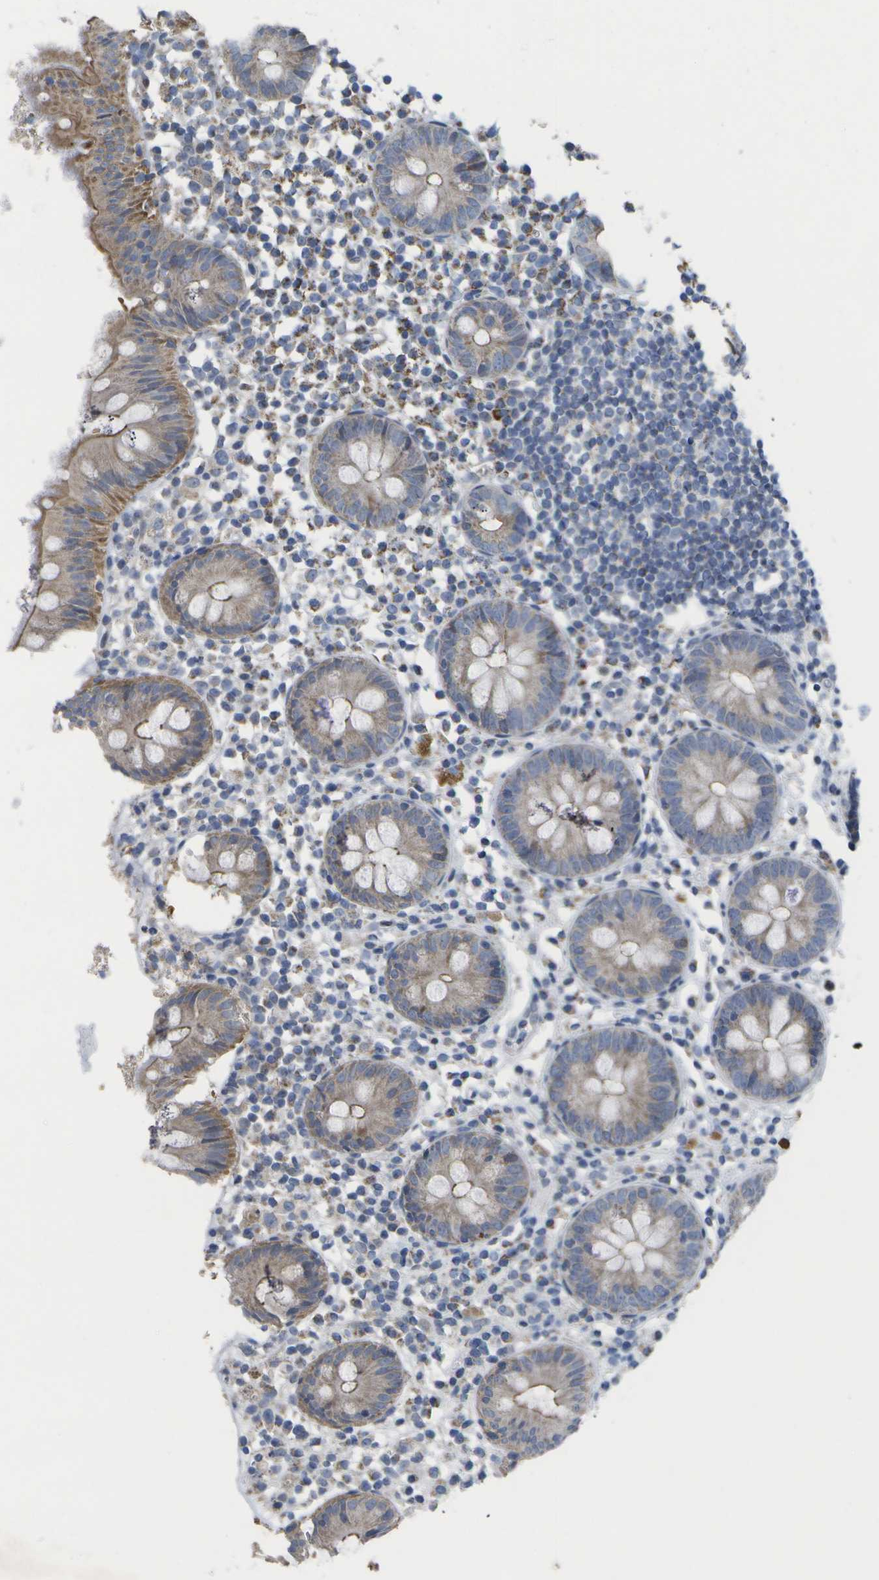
{"staining": {"intensity": "moderate", "quantity": ">75%", "location": "cytoplasmic/membranous"}, "tissue": "appendix", "cell_type": "Glandular cells", "image_type": "normal", "snomed": [{"axis": "morphology", "description": "Normal tissue, NOS"}, {"axis": "topography", "description": "Appendix"}], "caption": "Immunohistochemical staining of benign human appendix displays >75% levels of moderate cytoplasmic/membranous protein staining in approximately >75% of glandular cells. (DAB IHC with brightfield microscopy, high magnification).", "gene": "TMEM223", "patient": {"sex": "female", "age": 20}}